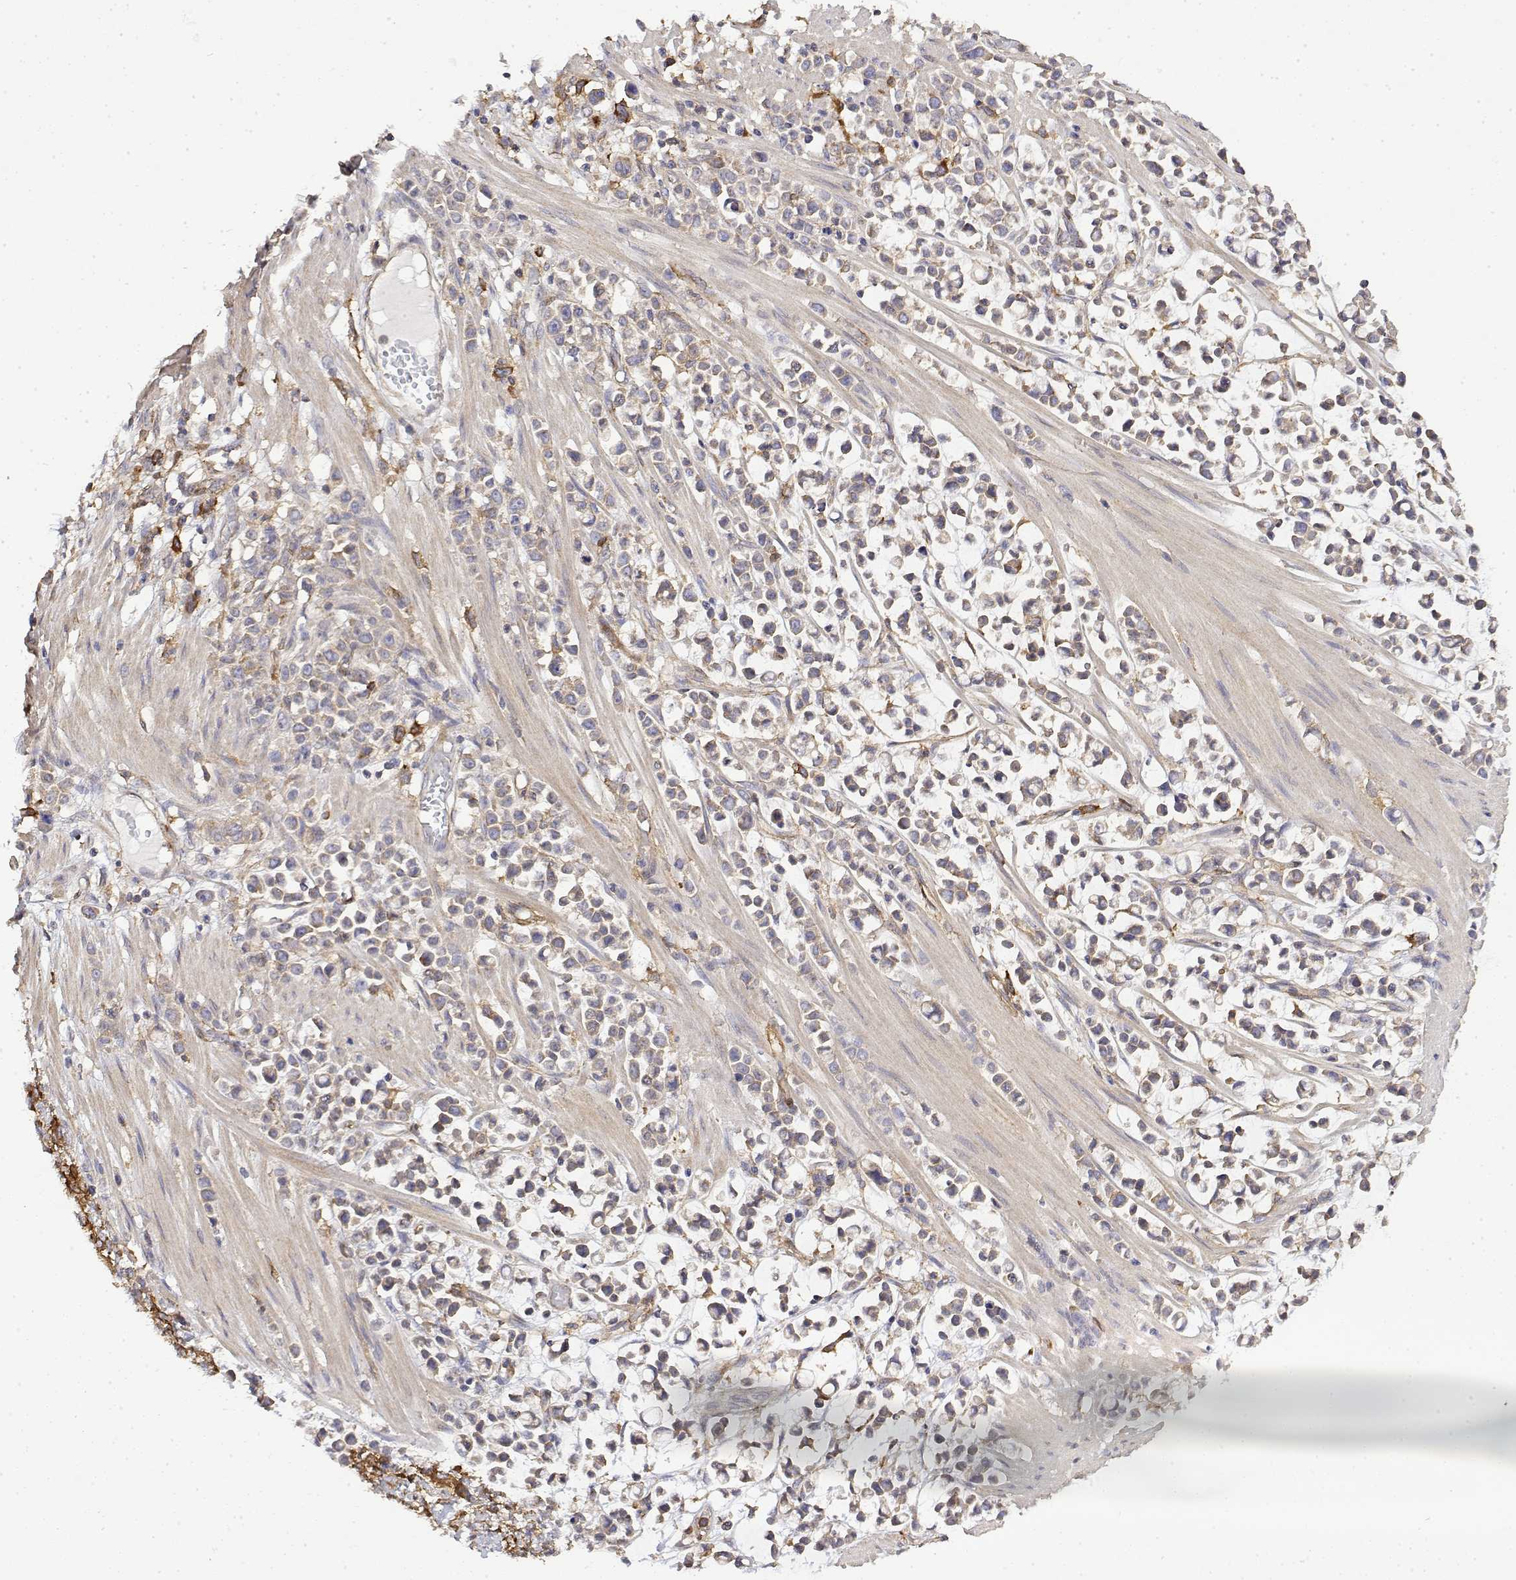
{"staining": {"intensity": "weak", "quantity": "<25%", "location": "cytoplasmic/membranous"}, "tissue": "stomach cancer", "cell_type": "Tumor cells", "image_type": "cancer", "snomed": [{"axis": "morphology", "description": "Adenocarcinoma, NOS"}, {"axis": "topography", "description": "Stomach"}], "caption": "IHC of human stomach cancer (adenocarcinoma) displays no expression in tumor cells. Brightfield microscopy of immunohistochemistry stained with DAB (brown) and hematoxylin (blue), captured at high magnification.", "gene": "PACSIN2", "patient": {"sex": "male", "age": 82}}